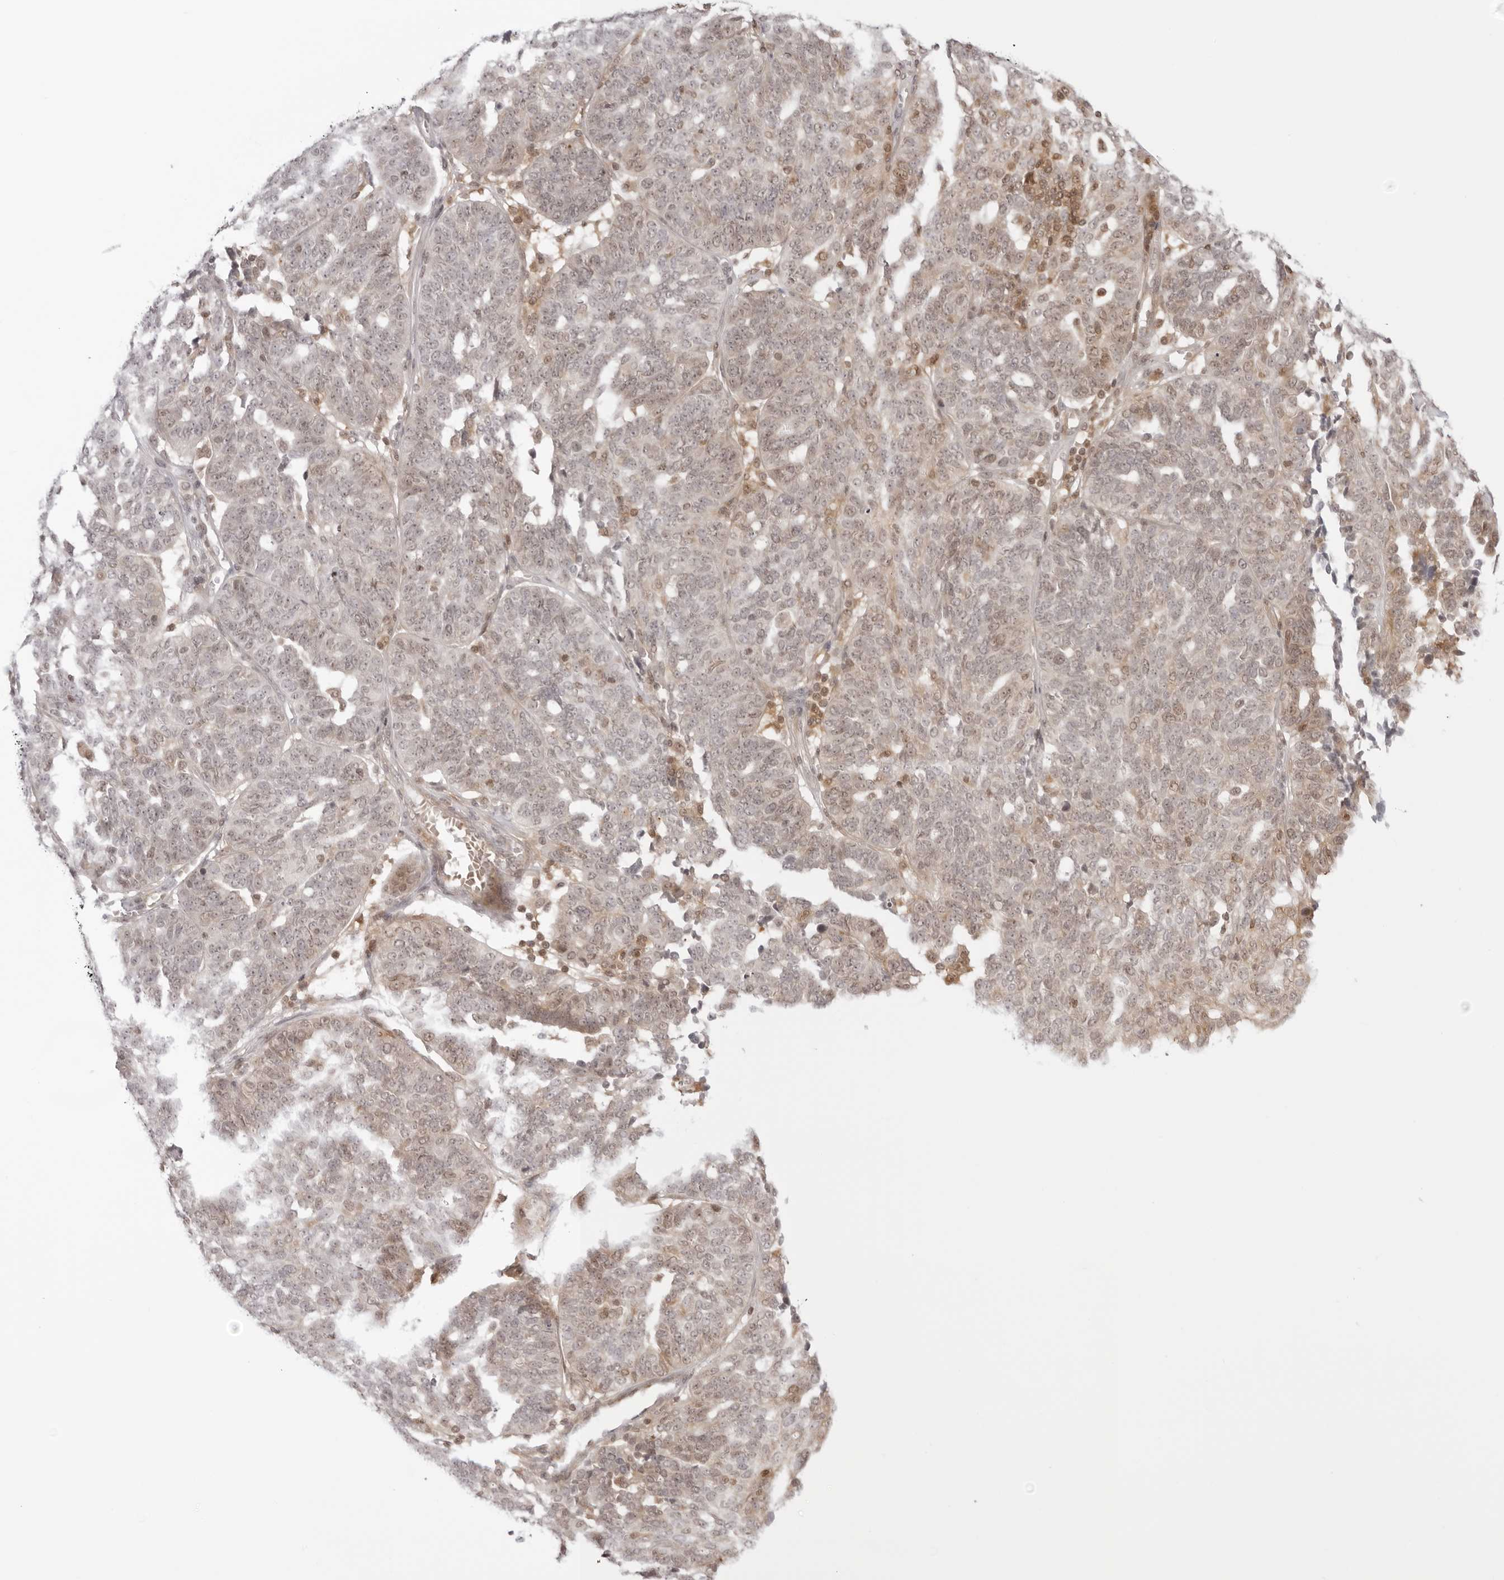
{"staining": {"intensity": "weak", "quantity": "<25%", "location": "nuclear"}, "tissue": "ovarian cancer", "cell_type": "Tumor cells", "image_type": "cancer", "snomed": [{"axis": "morphology", "description": "Cystadenocarcinoma, serous, NOS"}, {"axis": "topography", "description": "Ovary"}], "caption": "High power microscopy photomicrograph of an immunohistochemistry photomicrograph of ovarian serous cystadenocarcinoma, revealing no significant expression in tumor cells.", "gene": "RNF146", "patient": {"sex": "female", "age": 59}}